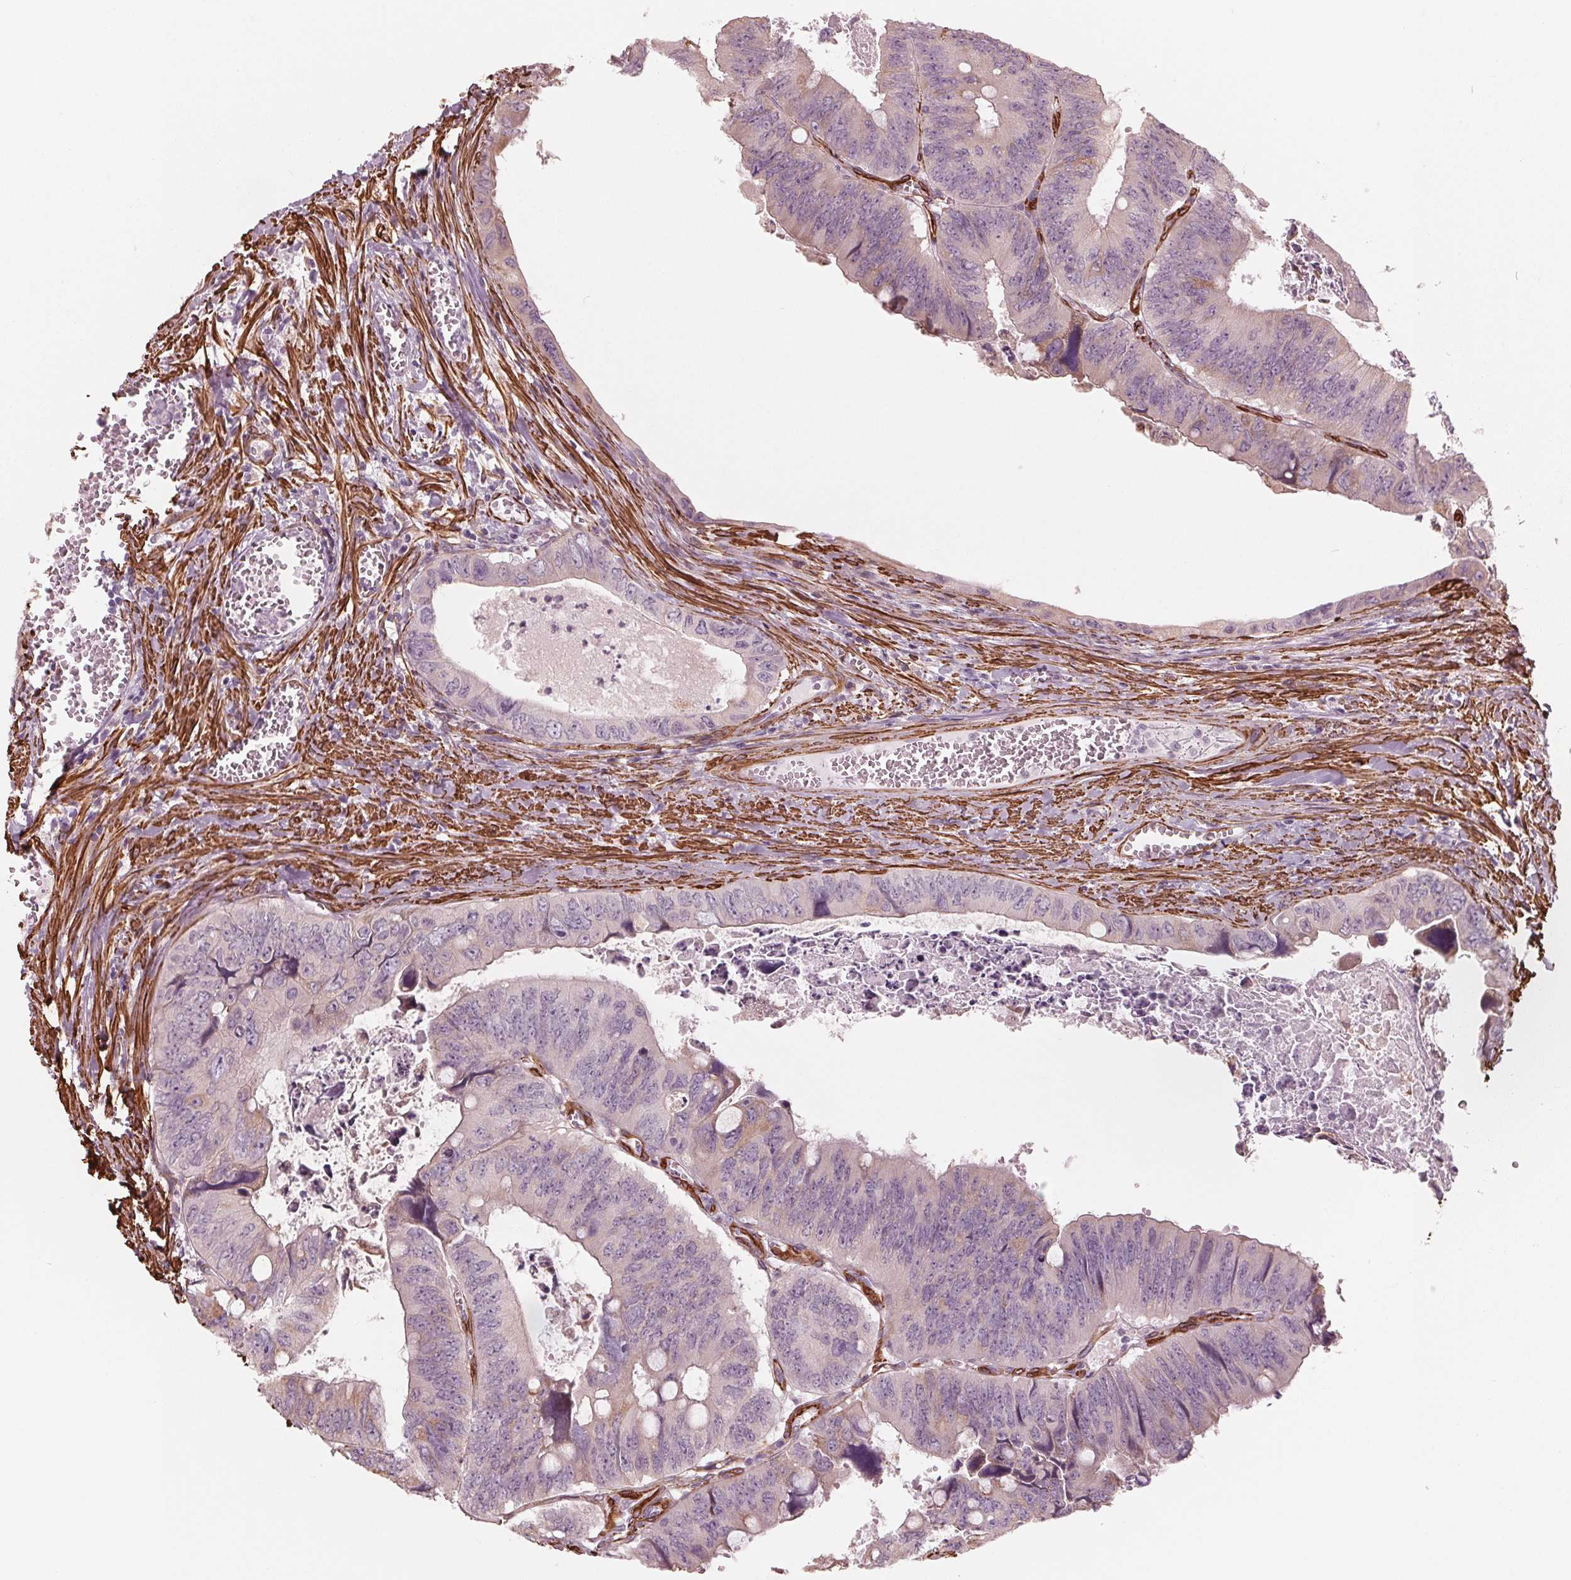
{"staining": {"intensity": "negative", "quantity": "none", "location": "none"}, "tissue": "colorectal cancer", "cell_type": "Tumor cells", "image_type": "cancer", "snomed": [{"axis": "morphology", "description": "Adenocarcinoma, NOS"}, {"axis": "topography", "description": "Colon"}], "caption": "Tumor cells show no significant protein expression in colorectal cancer (adenocarcinoma).", "gene": "MIER3", "patient": {"sex": "female", "age": 84}}